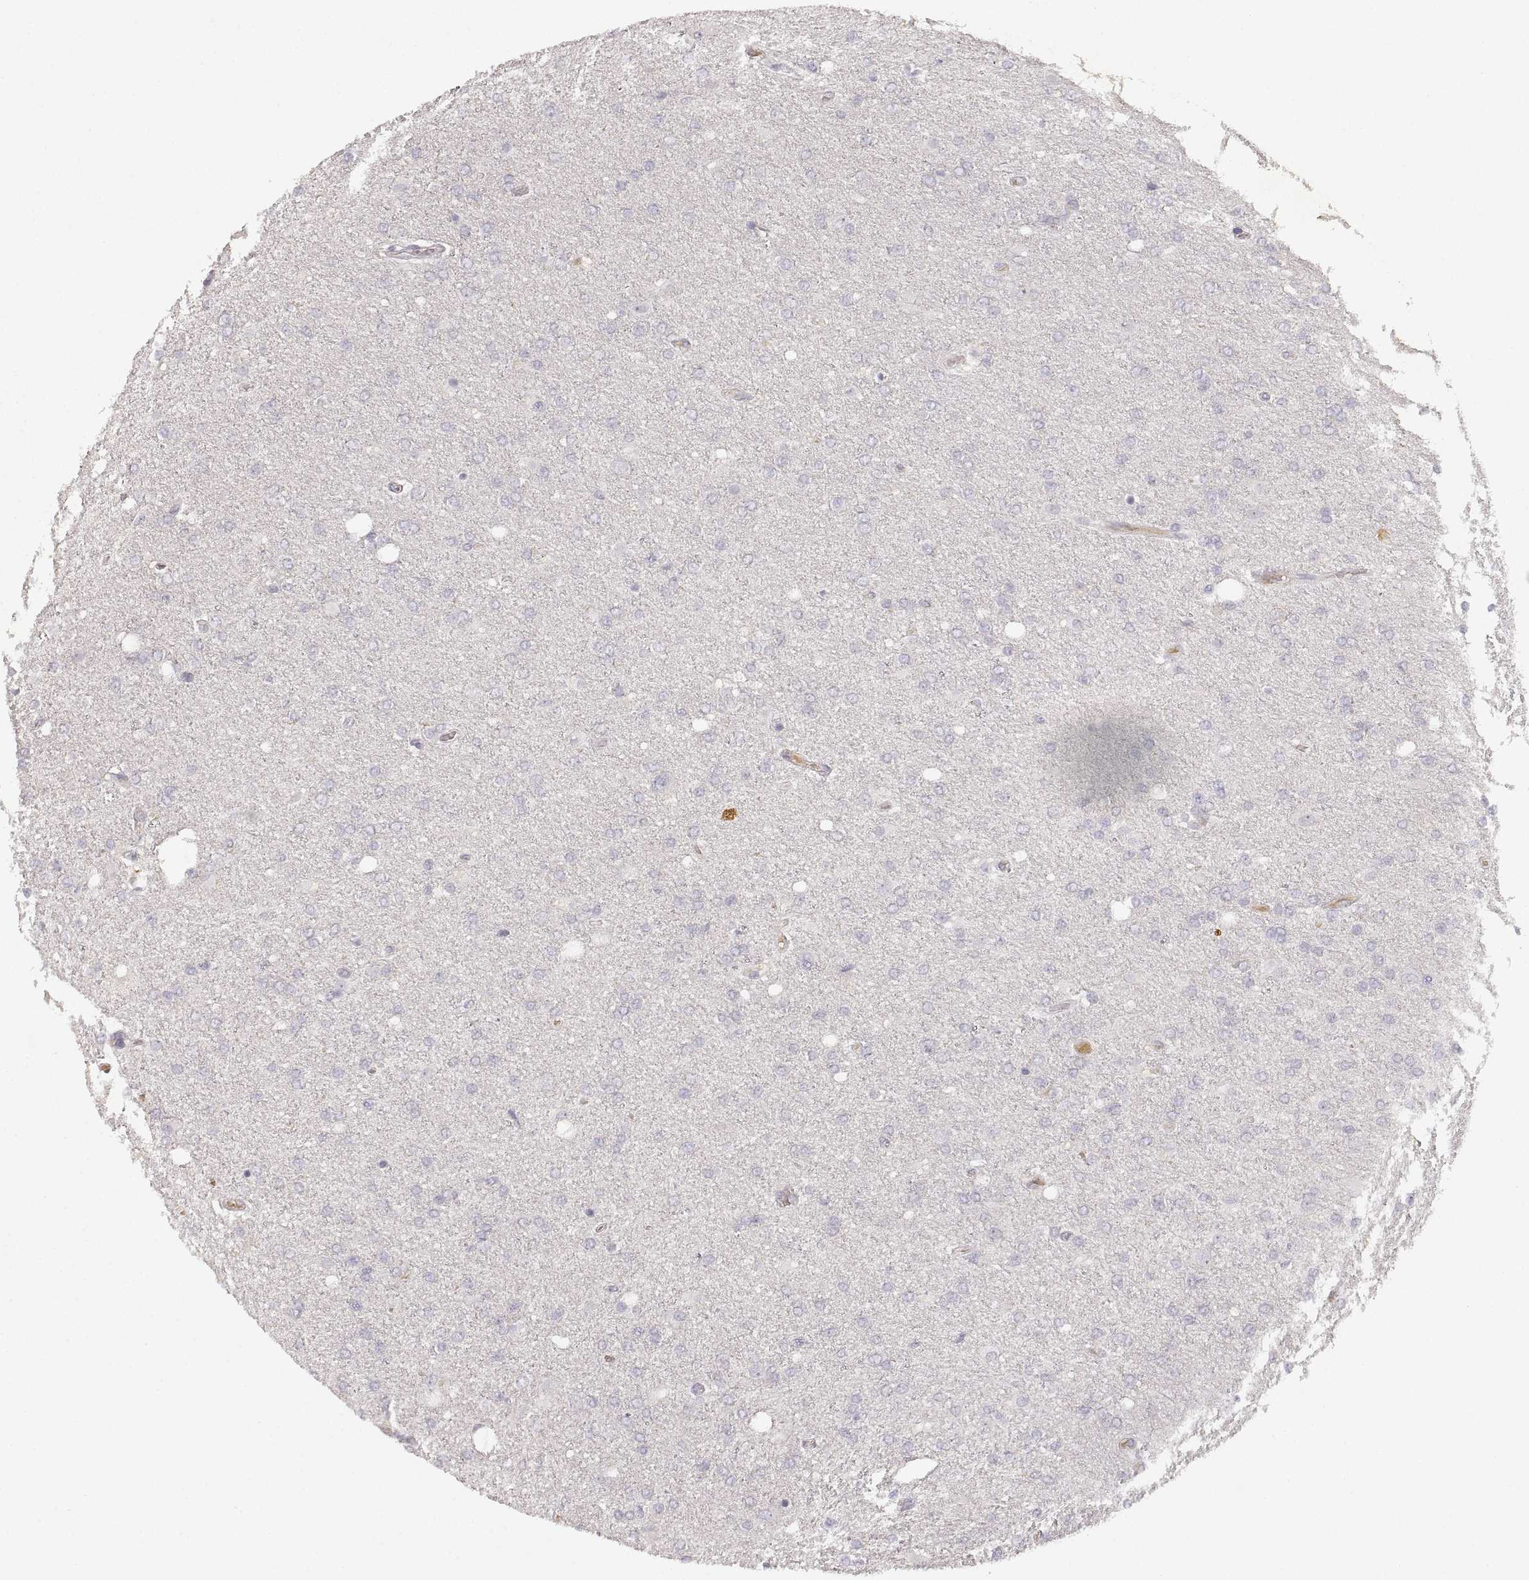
{"staining": {"intensity": "negative", "quantity": "none", "location": "none"}, "tissue": "glioma", "cell_type": "Tumor cells", "image_type": "cancer", "snomed": [{"axis": "morphology", "description": "Glioma, malignant, High grade"}, {"axis": "topography", "description": "Cerebral cortex"}], "caption": "An immunohistochemistry (IHC) photomicrograph of high-grade glioma (malignant) is shown. There is no staining in tumor cells of high-grade glioma (malignant).", "gene": "RUNDC3A", "patient": {"sex": "male", "age": 70}}